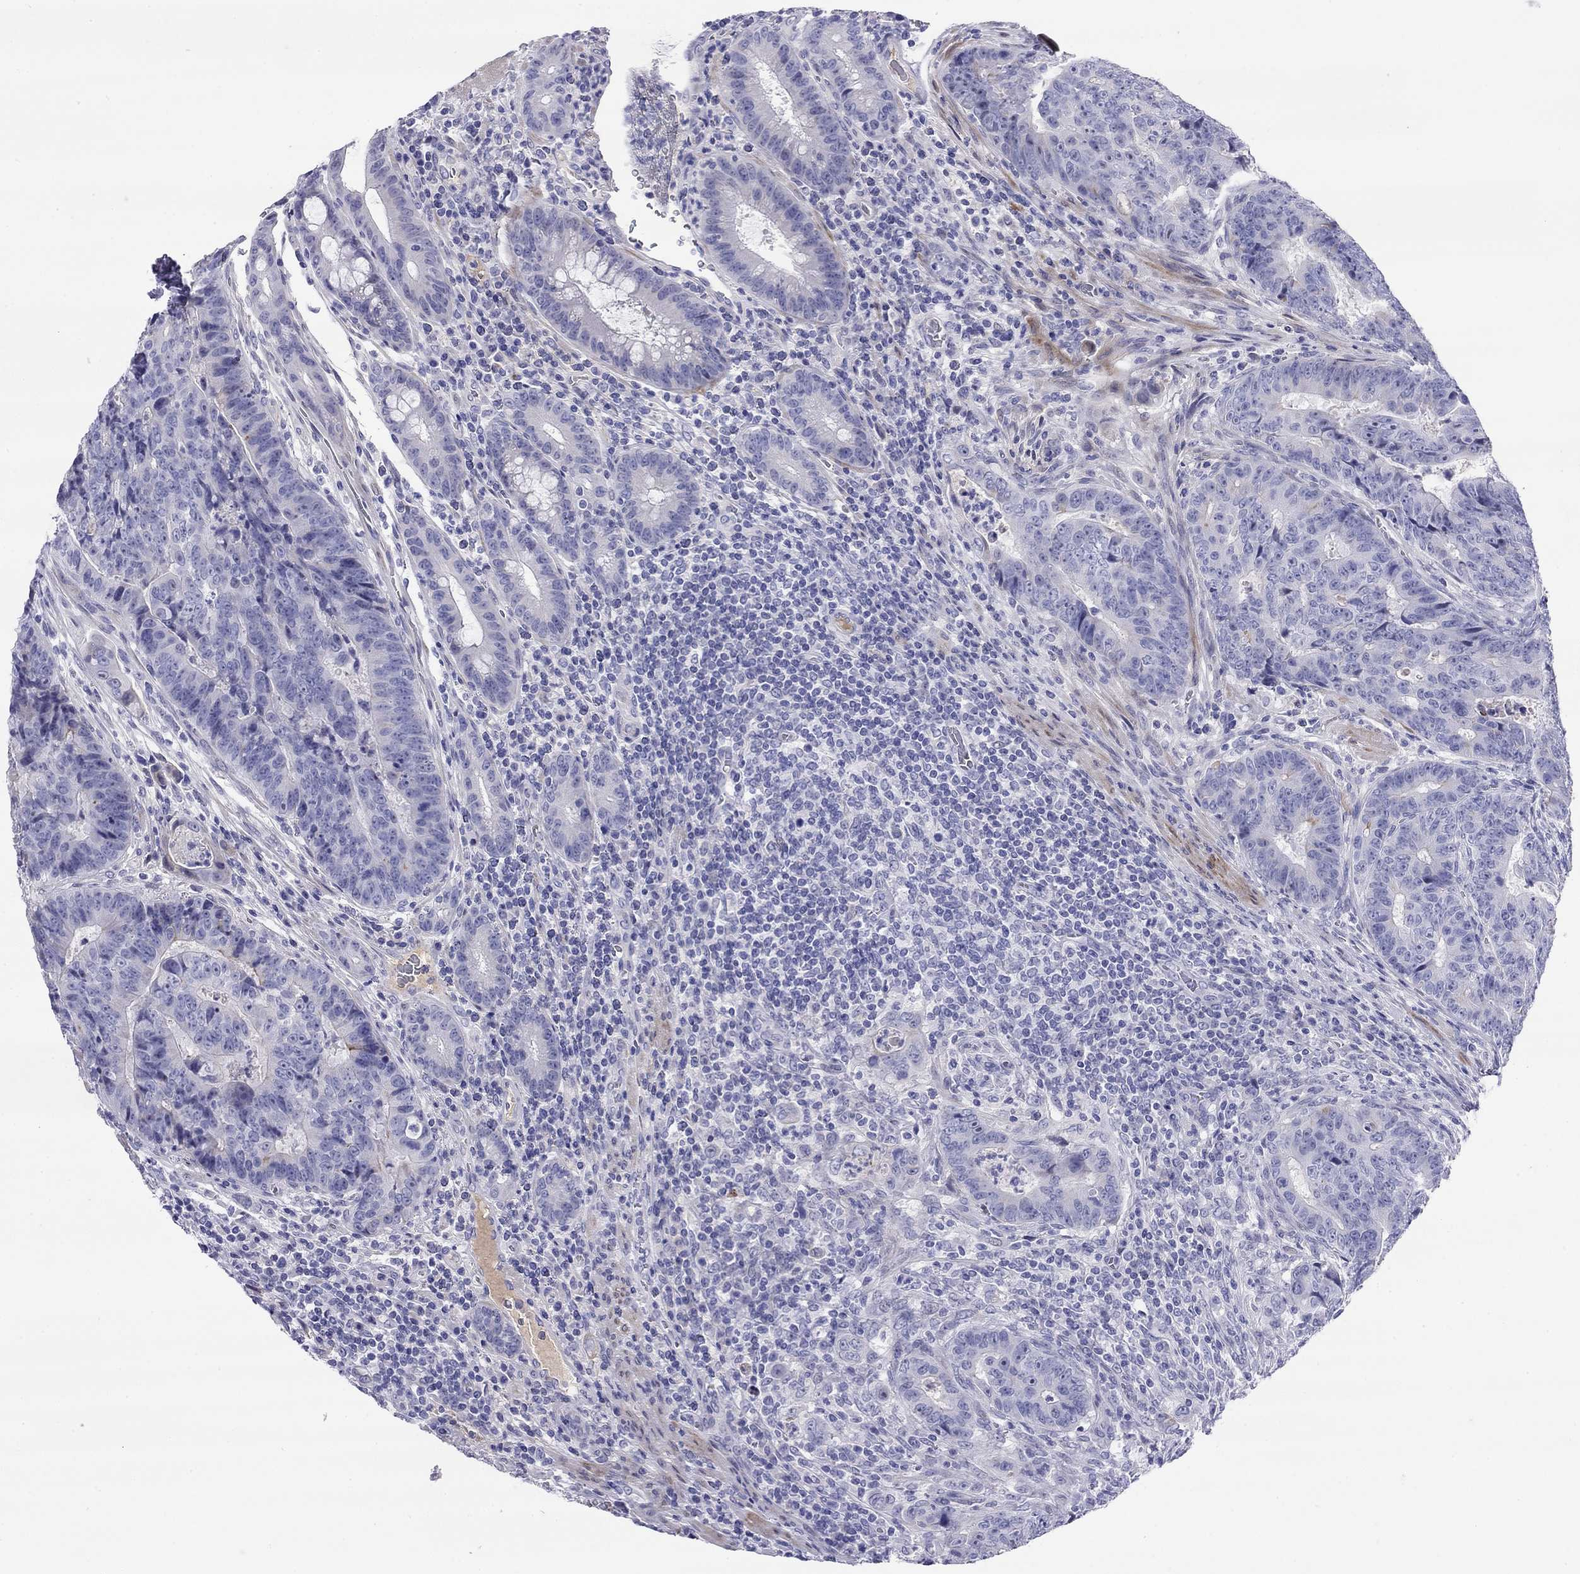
{"staining": {"intensity": "negative", "quantity": "none", "location": "none"}, "tissue": "colorectal cancer", "cell_type": "Tumor cells", "image_type": "cancer", "snomed": [{"axis": "morphology", "description": "Adenocarcinoma, NOS"}, {"axis": "topography", "description": "Colon"}], "caption": "Immunohistochemistry (IHC) image of adenocarcinoma (colorectal) stained for a protein (brown), which displays no positivity in tumor cells.", "gene": "CMYA5", "patient": {"sex": "female", "age": 48}}